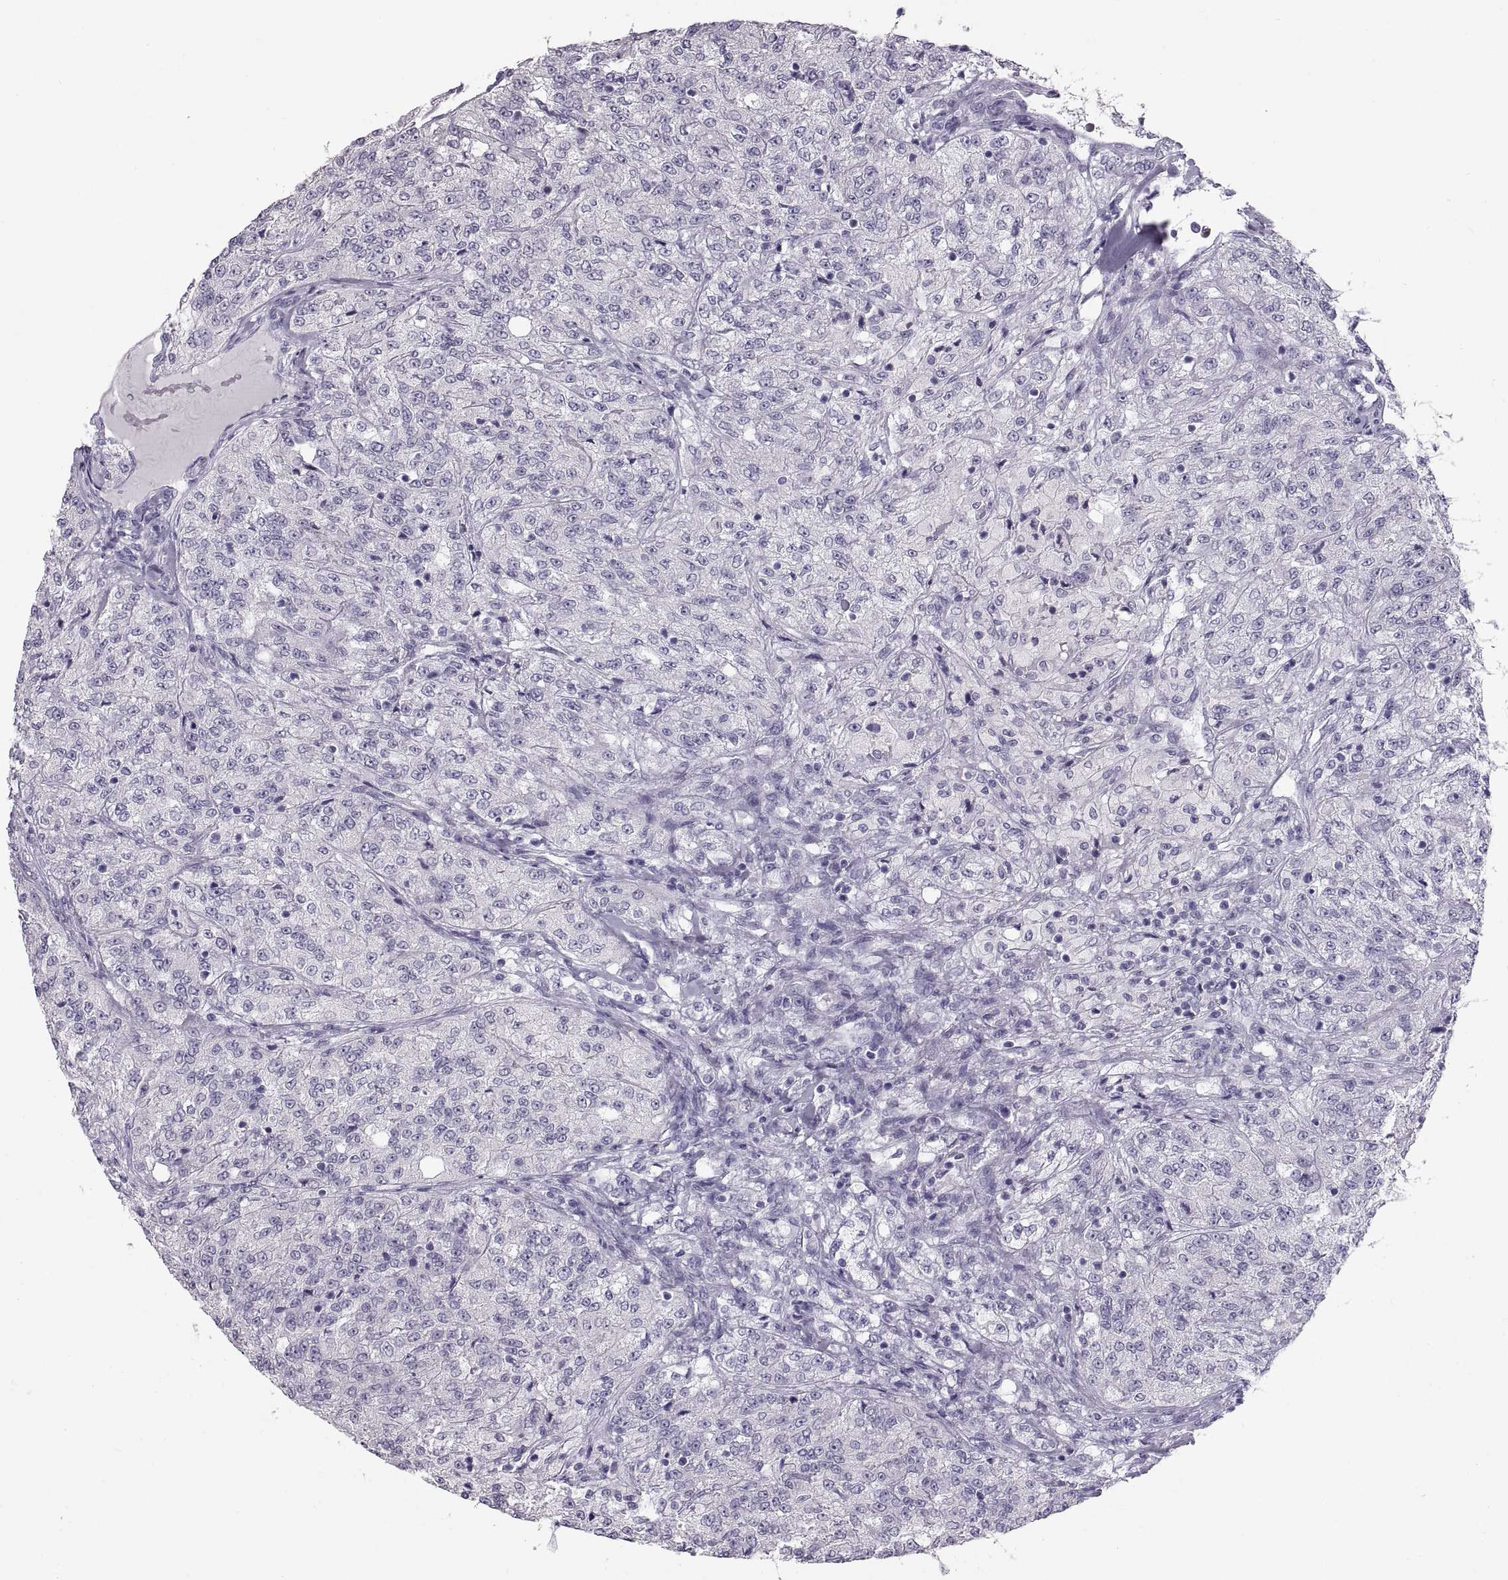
{"staining": {"intensity": "negative", "quantity": "none", "location": "none"}, "tissue": "renal cancer", "cell_type": "Tumor cells", "image_type": "cancer", "snomed": [{"axis": "morphology", "description": "Adenocarcinoma, NOS"}, {"axis": "topography", "description": "Kidney"}], "caption": "DAB immunohistochemical staining of renal cancer (adenocarcinoma) demonstrates no significant expression in tumor cells.", "gene": "SPACDR", "patient": {"sex": "female", "age": 63}}